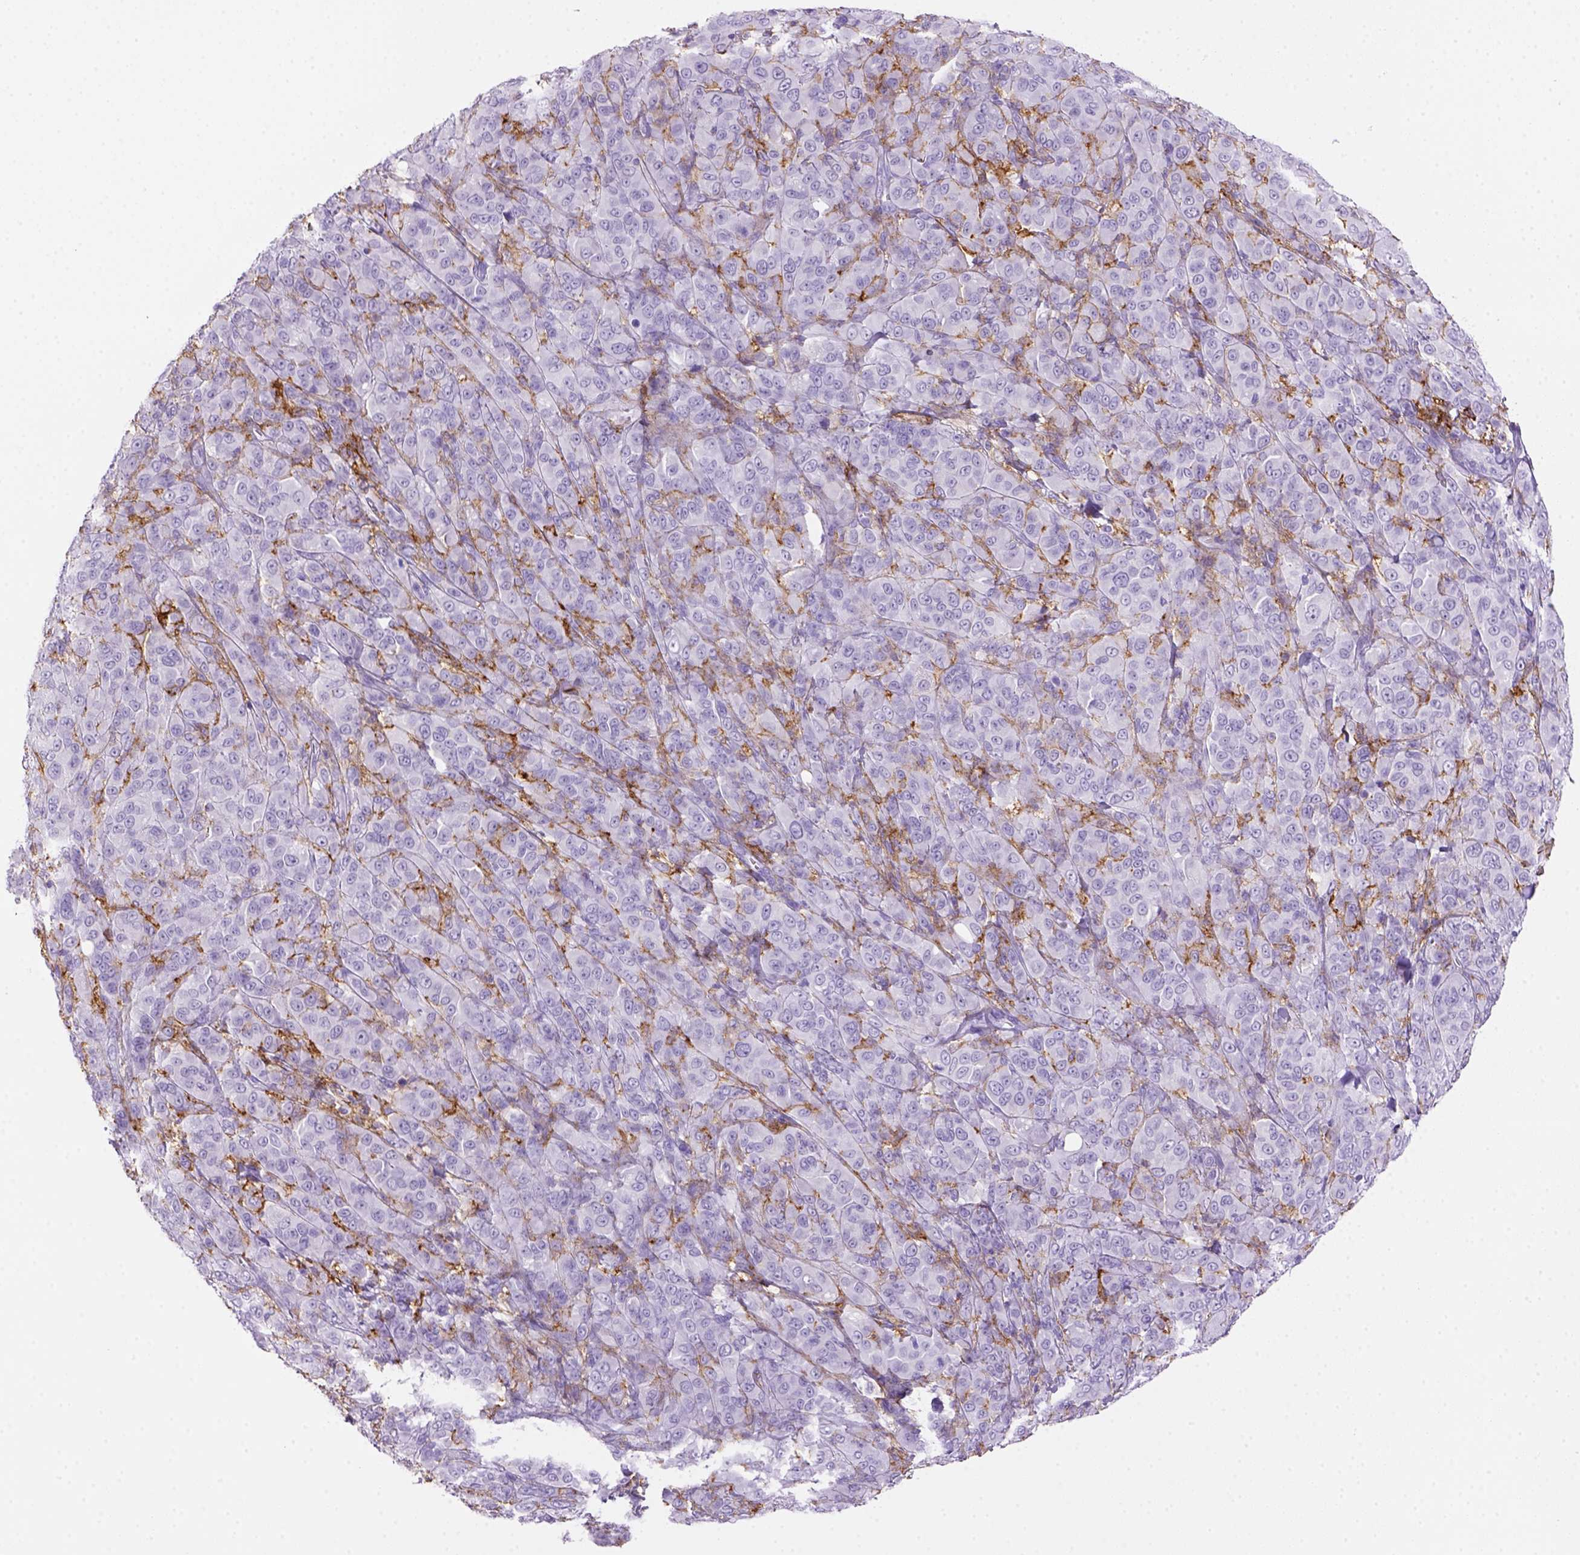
{"staining": {"intensity": "negative", "quantity": "none", "location": "none"}, "tissue": "melanoma", "cell_type": "Tumor cells", "image_type": "cancer", "snomed": [{"axis": "morphology", "description": "Malignant melanoma, NOS"}, {"axis": "topography", "description": "Skin"}], "caption": "Tumor cells show no significant staining in malignant melanoma.", "gene": "CD14", "patient": {"sex": "female", "age": 87}}